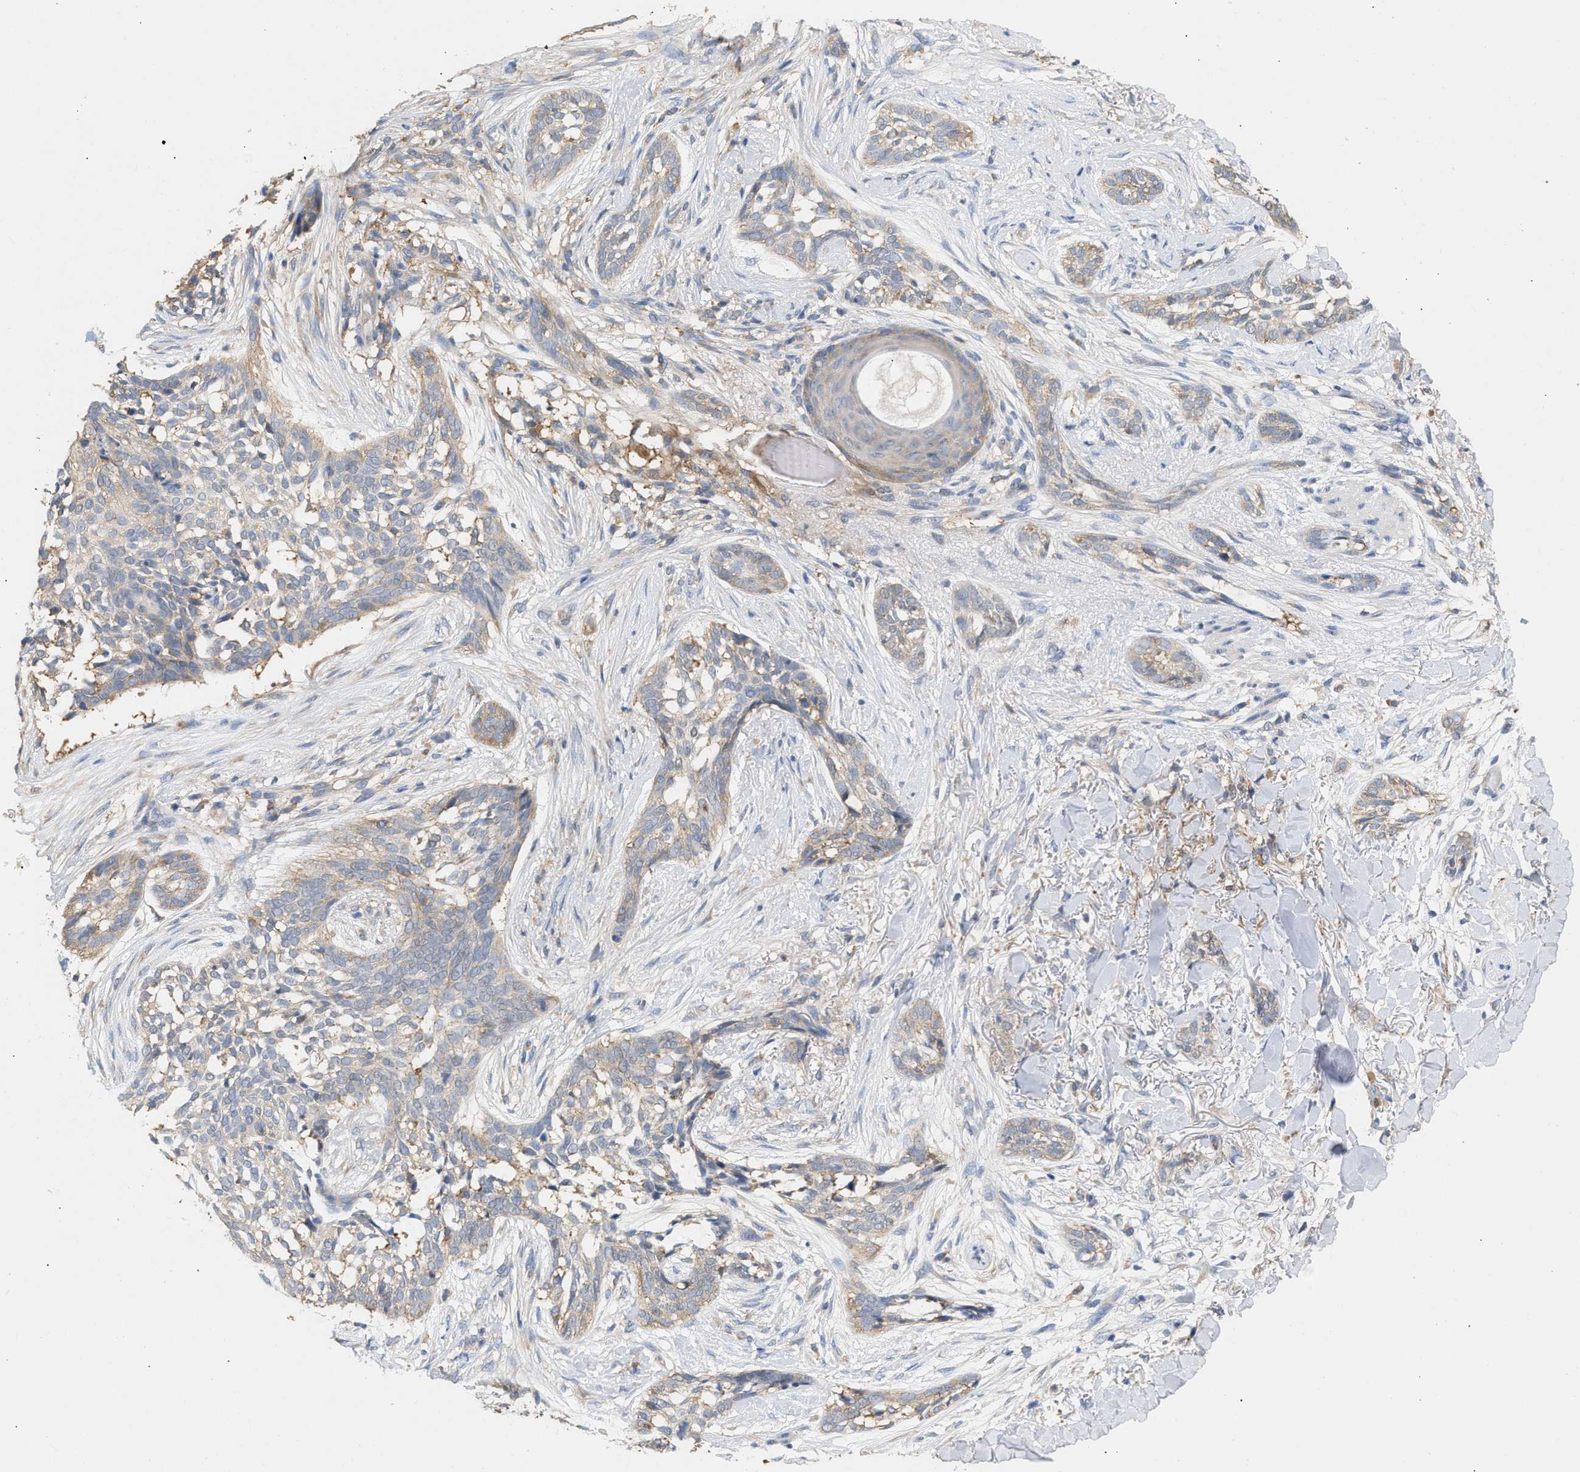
{"staining": {"intensity": "weak", "quantity": "25%-75%", "location": "cytoplasmic/membranous"}, "tissue": "skin cancer", "cell_type": "Tumor cells", "image_type": "cancer", "snomed": [{"axis": "morphology", "description": "Basal cell carcinoma"}, {"axis": "topography", "description": "Skin"}], "caption": "Basal cell carcinoma (skin) tissue shows weak cytoplasmic/membranous positivity in about 25%-75% of tumor cells, visualized by immunohistochemistry.", "gene": "GCN1", "patient": {"sex": "female", "age": 88}}